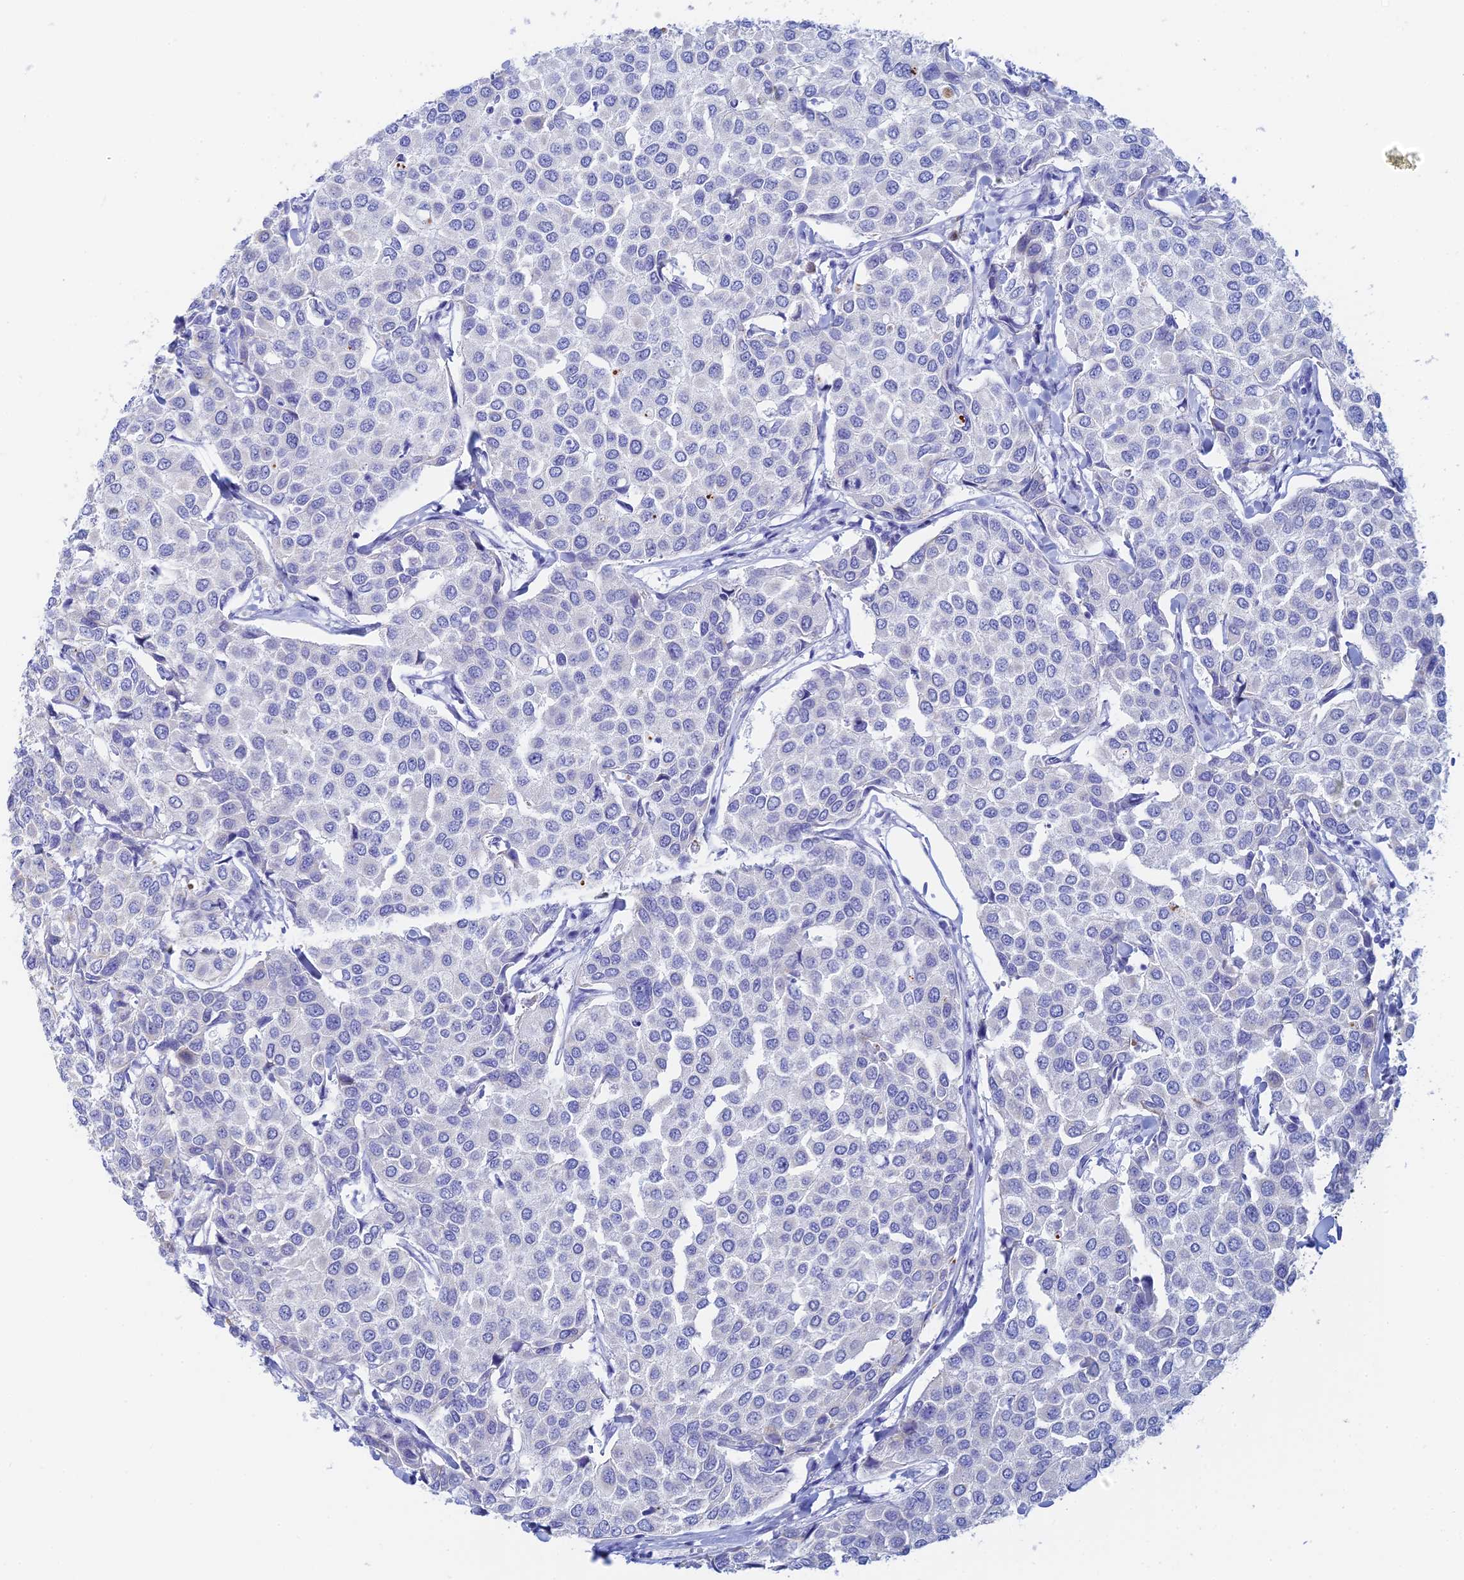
{"staining": {"intensity": "negative", "quantity": "none", "location": "none"}, "tissue": "breast cancer", "cell_type": "Tumor cells", "image_type": "cancer", "snomed": [{"axis": "morphology", "description": "Duct carcinoma"}, {"axis": "topography", "description": "Breast"}], "caption": "Immunohistochemistry of human infiltrating ductal carcinoma (breast) displays no positivity in tumor cells.", "gene": "CEP152", "patient": {"sex": "female", "age": 55}}